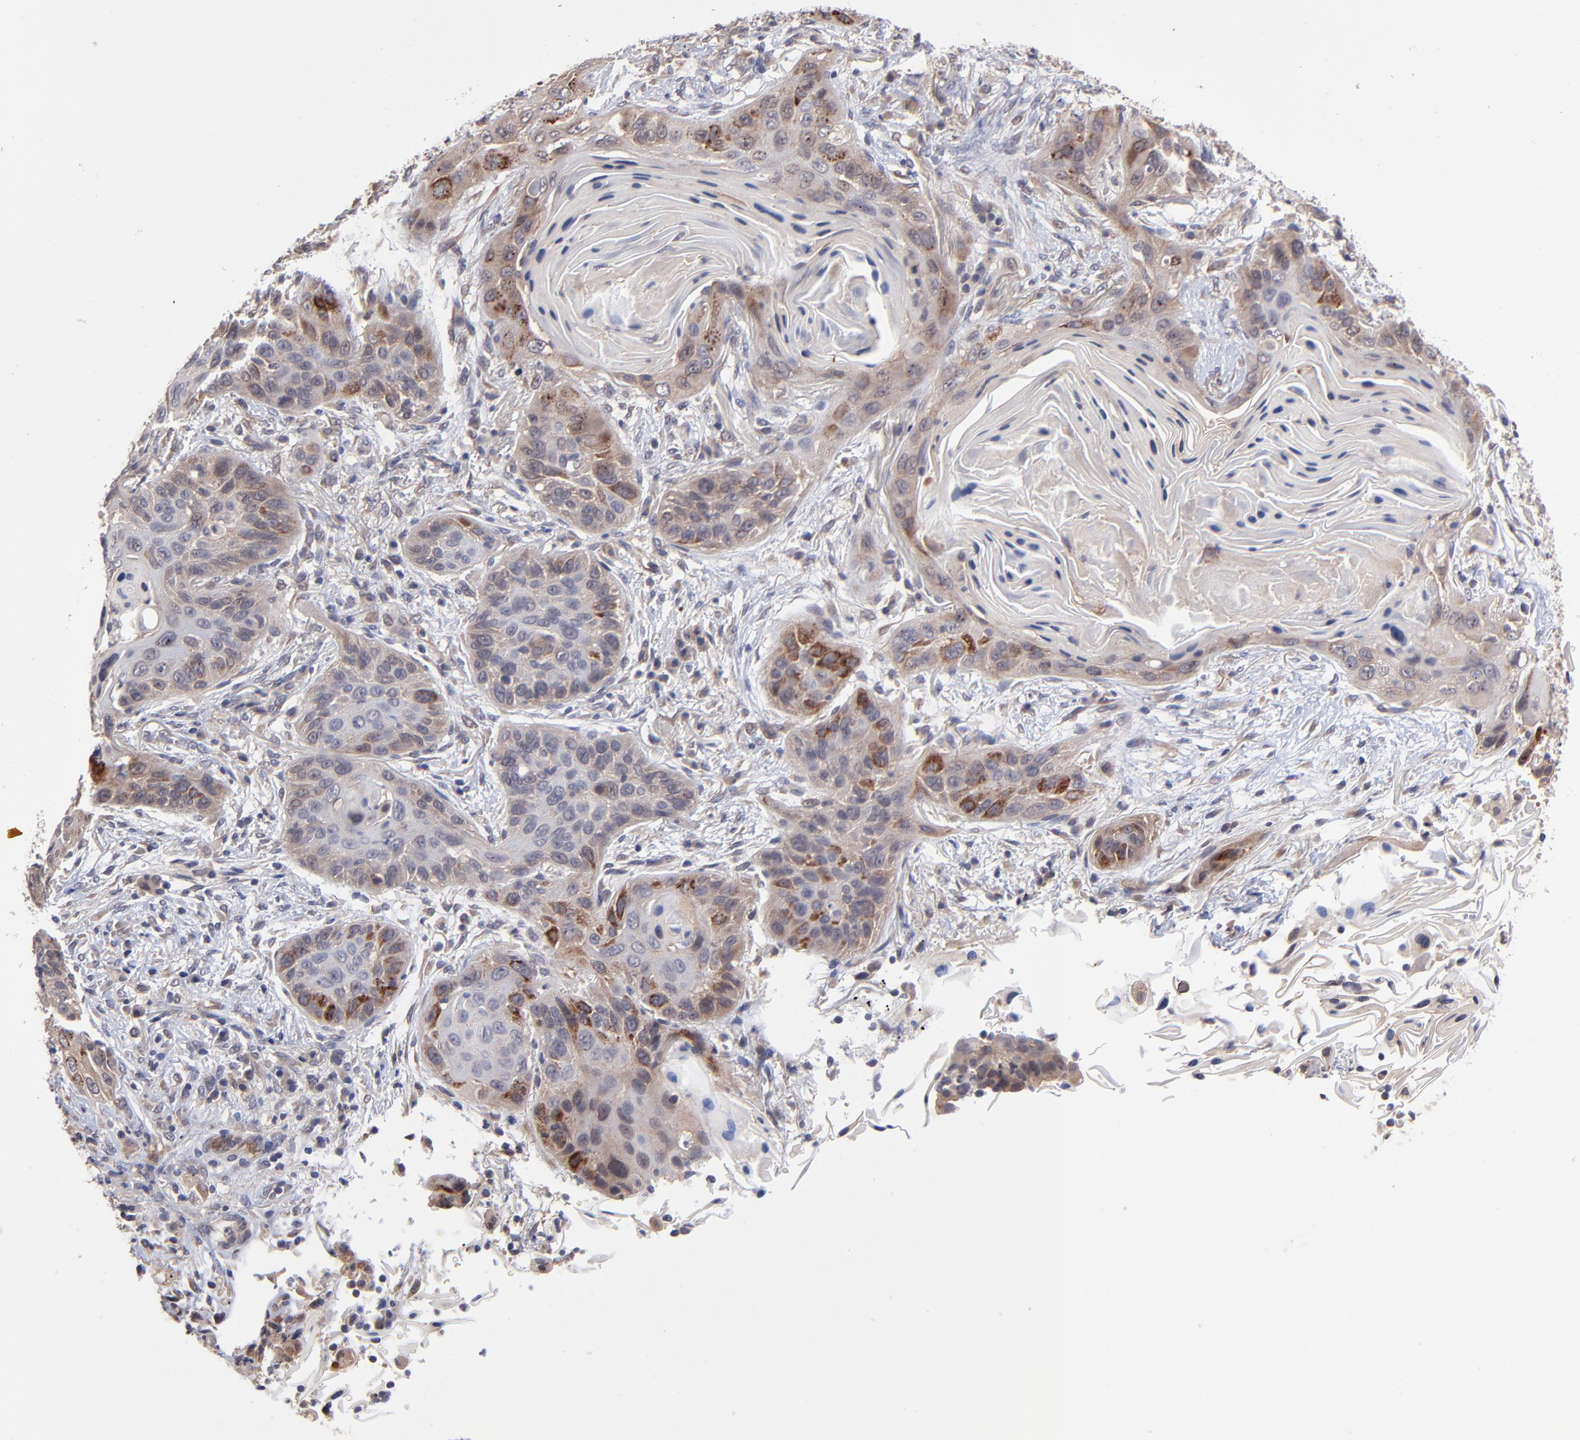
{"staining": {"intensity": "moderate", "quantity": "25%-75%", "location": "cytoplasmic/membranous"}, "tissue": "lung cancer", "cell_type": "Tumor cells", "image_type": "cancer", "snomed": [{"axis": "morphology", "description": "Squamous cell carcinoma, NOS"}, {"axis": "topography", "description": "Lung"}], "caption": "Human lung squamous cell carcinoma stained for a protein (brown) reveals moderate cytoplasmic/membranous positive staining in about 25%-75% of tumor cells.", "gene": "ZNF780B", "patient": {"sex": "female", "age": 67}}